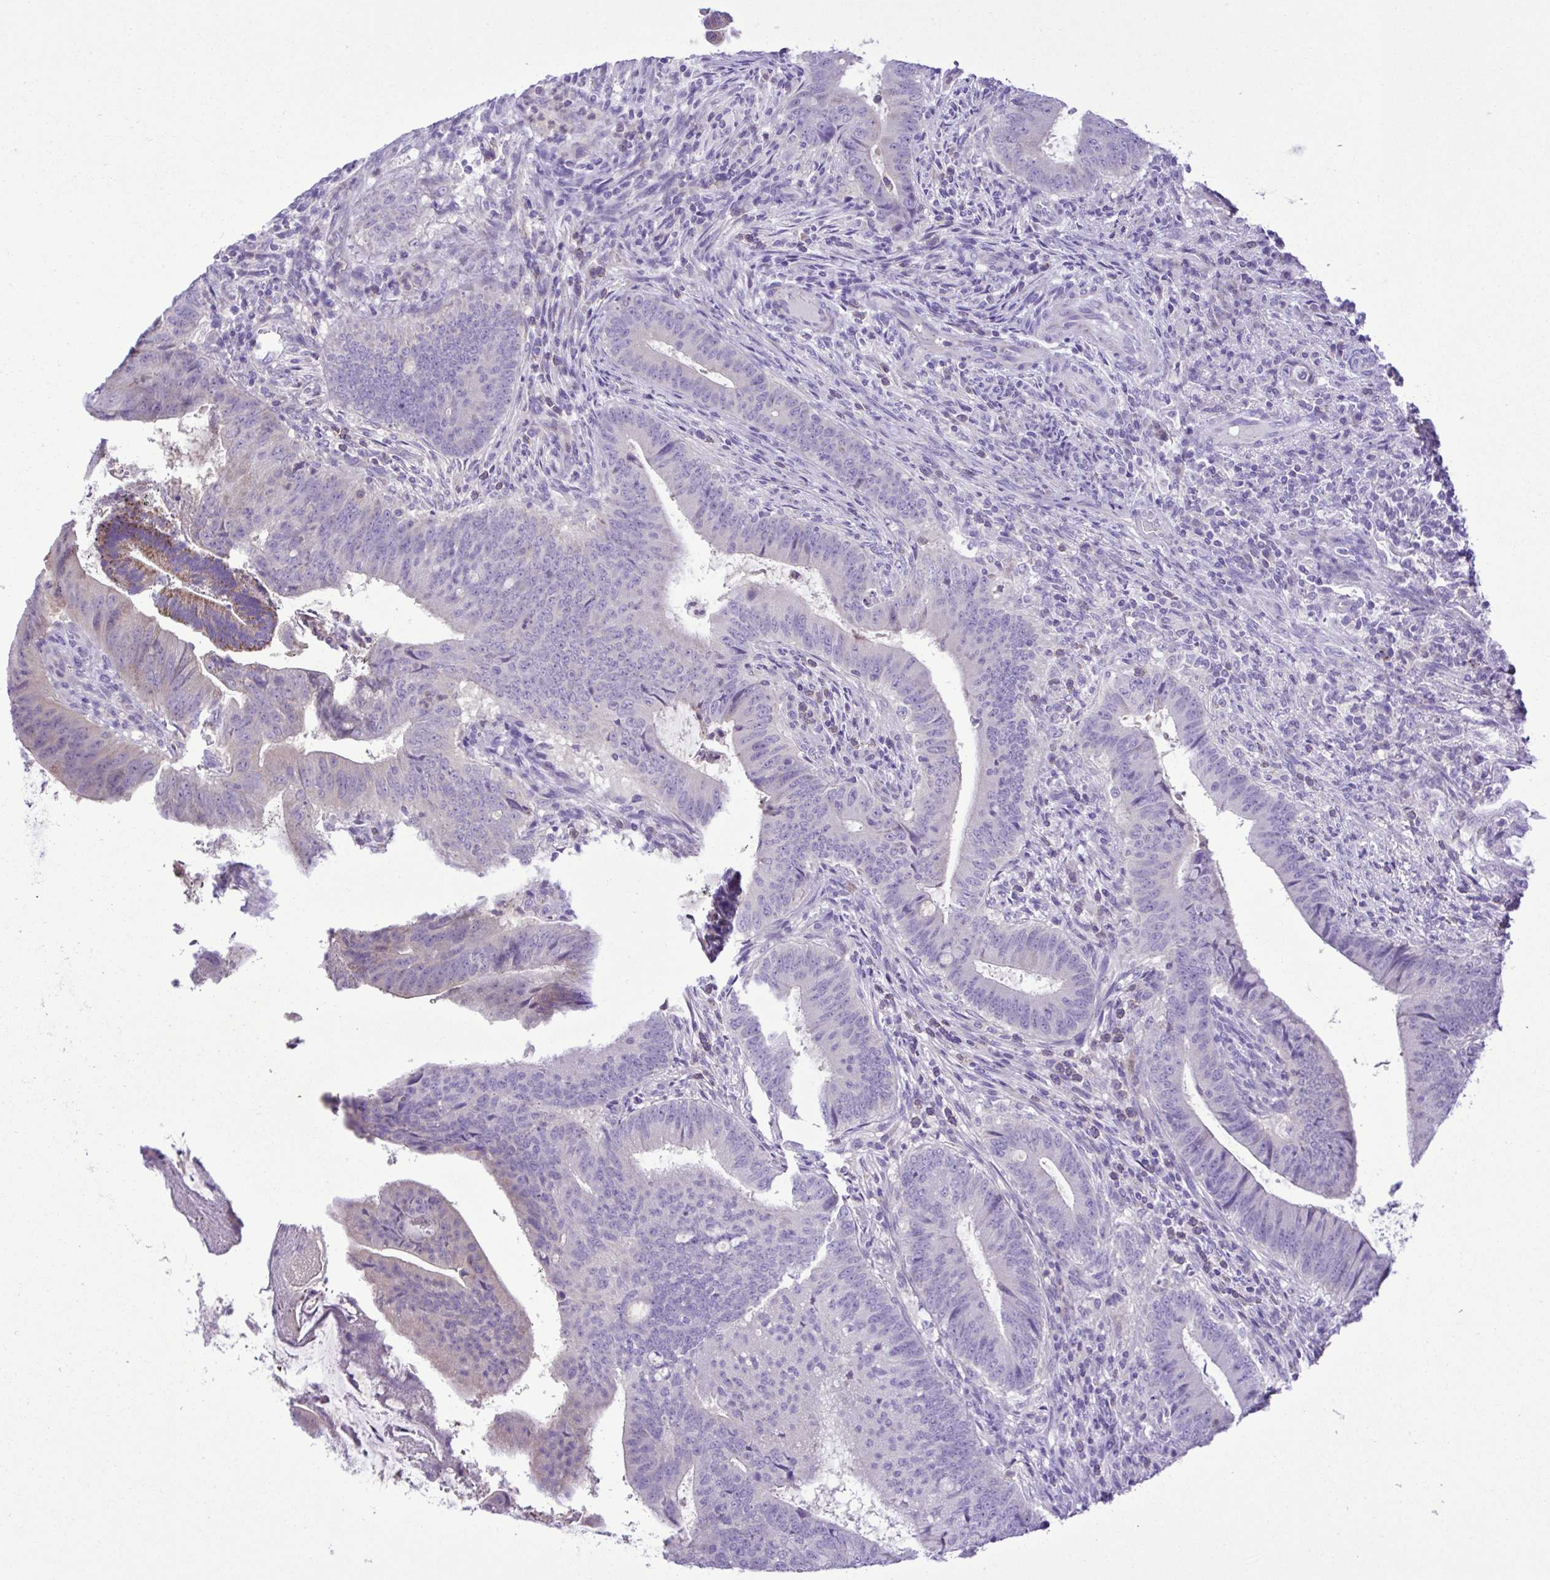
{"staining": {"intensity": "negative", "quantity": "none", "location": "none"}, "tissue": "colorectal cancer", "cell_type": "Tumor cells", "image_type": "cancer", "snomed": [{"axis": "morphology", "description": "Adenocarcinoma, NOS"}, {"axis": "topography", "description": "Colon"}], "caption": "Tumor cells are negative for protein expression in human colorectal adenocarcinoma.", "gene": "SYT1", "patient": {"sex": "female", "age": 43}}